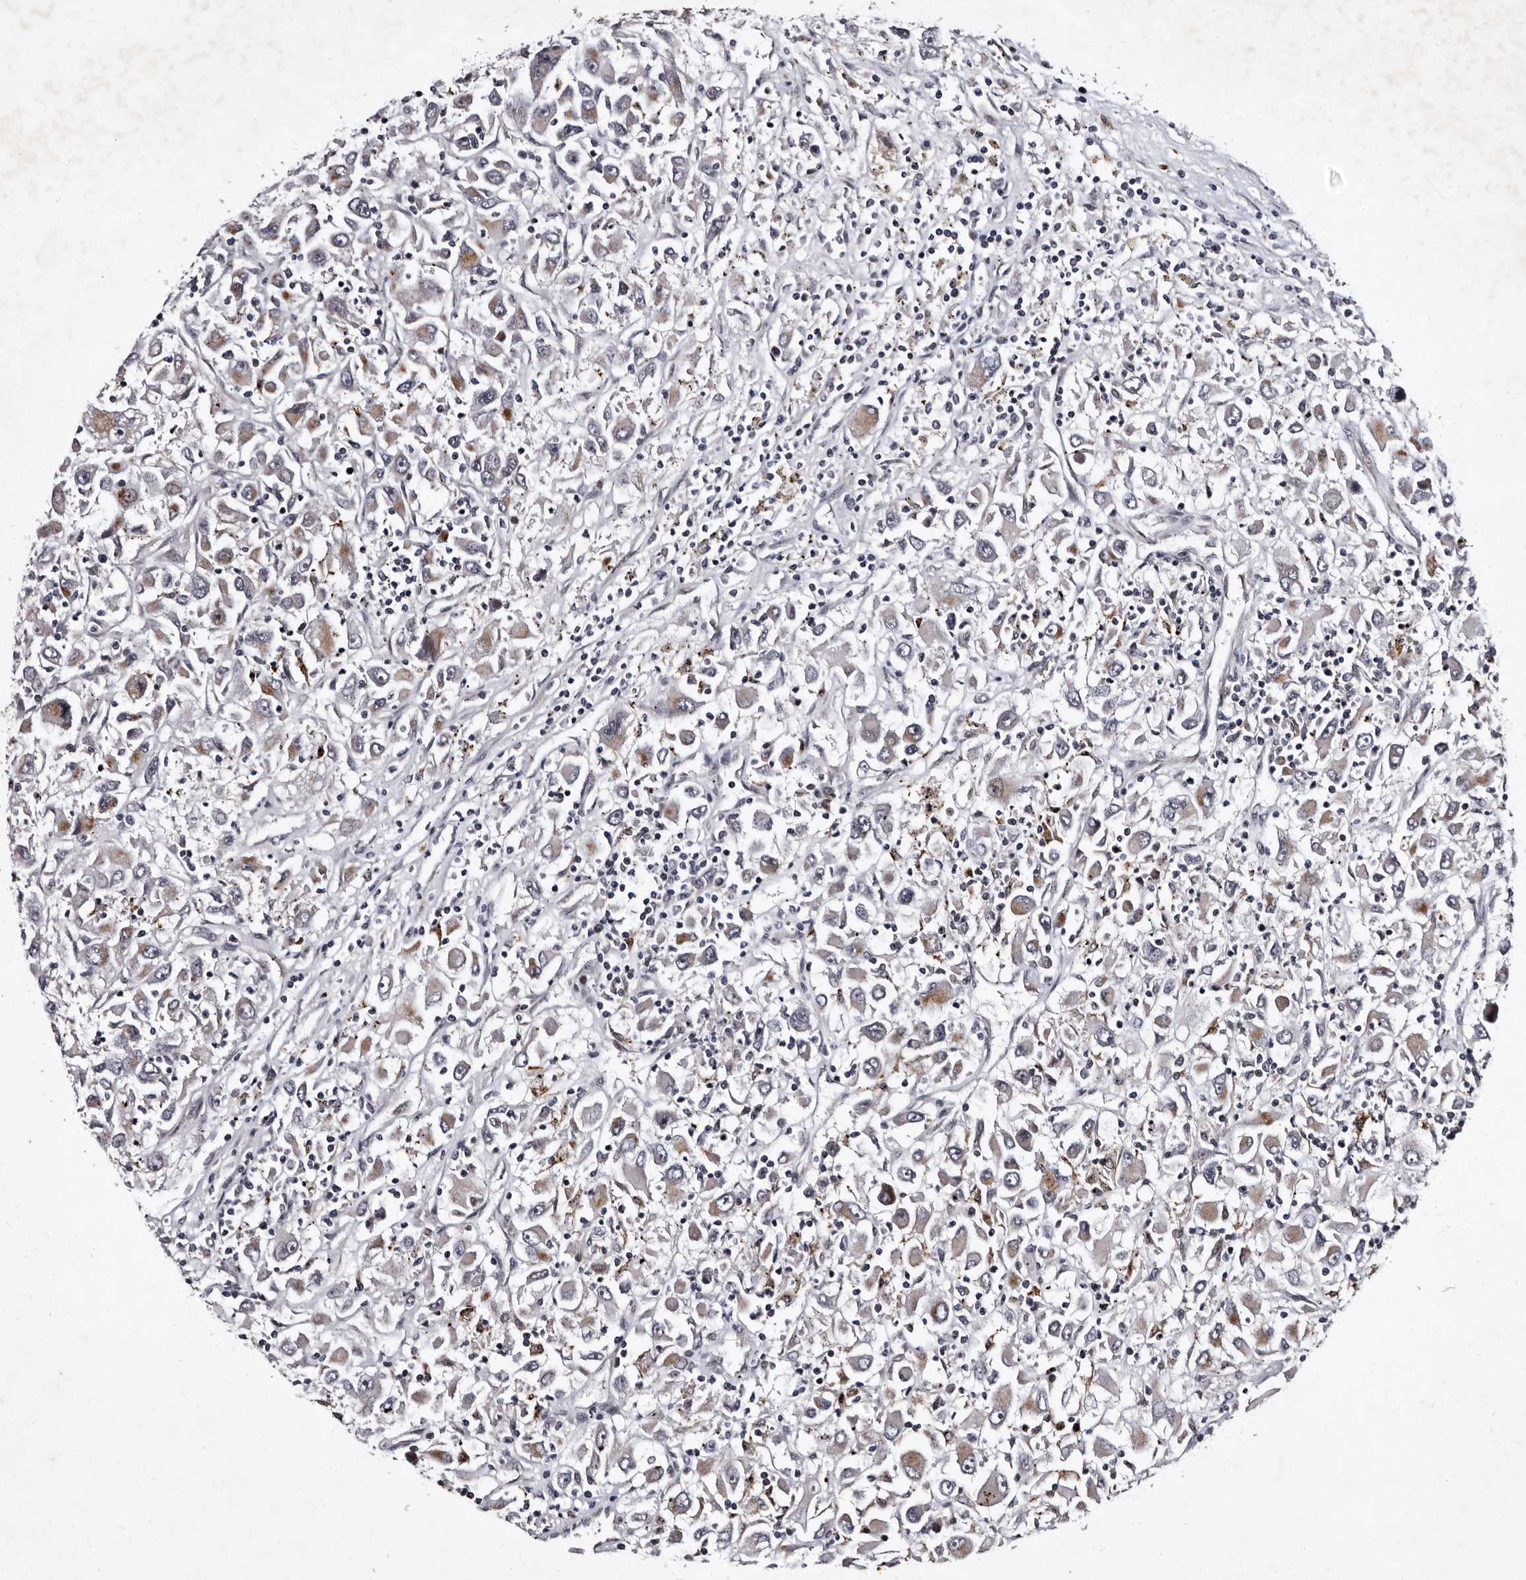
{"staining": {"intensity": "weak", "quantity": "25%-75%", "location": "cytoplasmic/membranous"}, "tissue": "renal cancer", "cell_type": "Tumor cells", "image_type": "cancer", "snomed": [{"axis": "morphology", "description": "Adenocarcinoma, NOS"}, {"axis": "topography", "description": "Kidney"}], "caption": "Adenocarcinoma (renal) stained for a protein demonstrates weak cytoplasmic/membranous positivity in tumor cells. (DAB (3,3'-diaminobenzidine) IHC with brightfield microscopy, high magnification).", "gene": "TNKS", "patient": {"sex": "female", "age": 52}}